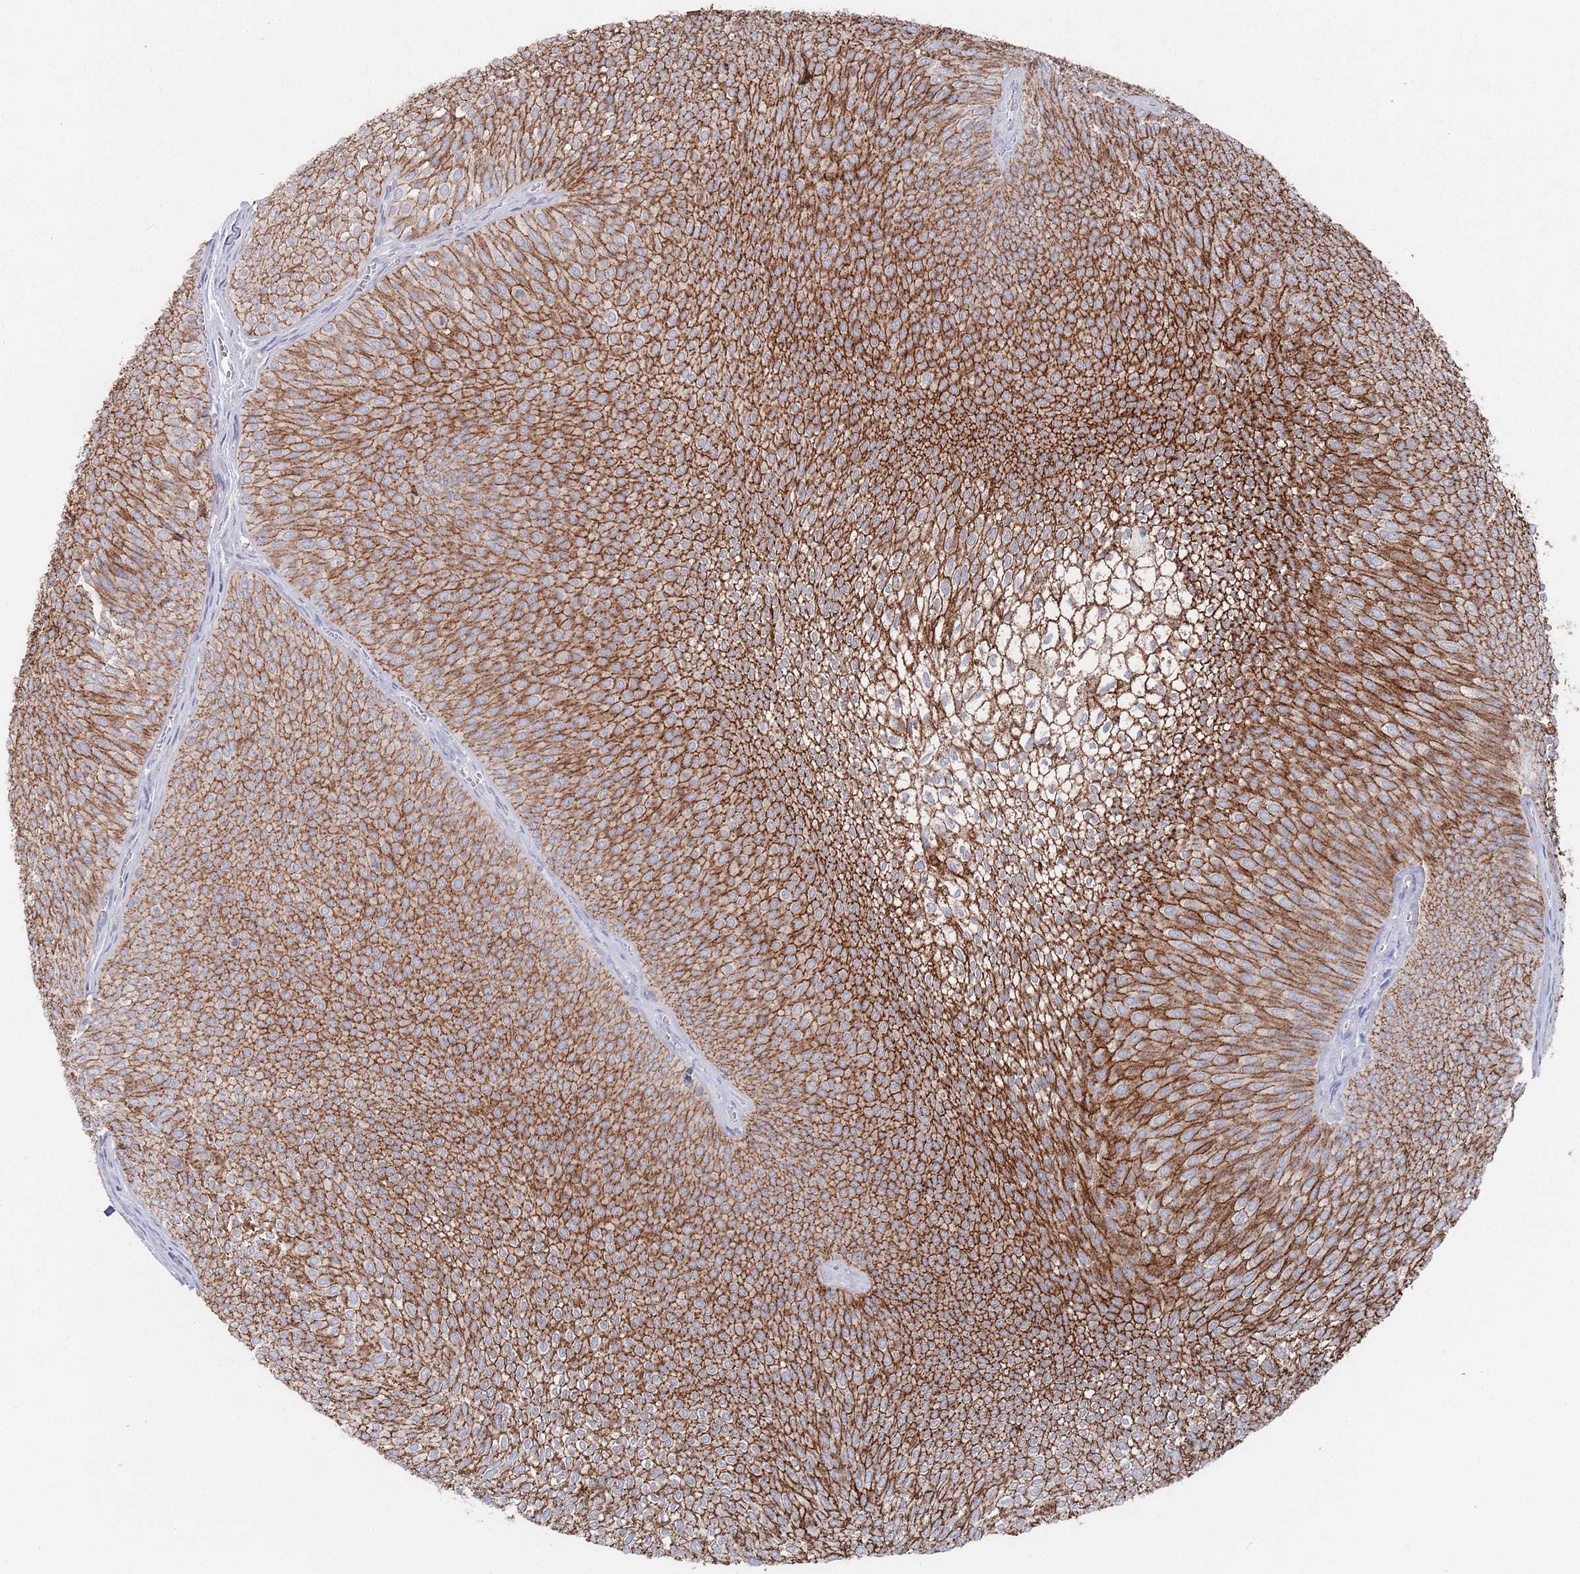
{"staining": {"intensity": "strong", "quantity": ">75%", "location": "cytoplasmic/membranous"}, "tissue": "urothelial cancer", "cell_type": "Tumor cells", "image_type": "cancer", "snomed": [{"axis": "morphology", "description": "Urothelial carcinoma, Low grade"}, {"axis": "topography", "description": "Urinary bladder"}], "caption": "Human urothelial carcinoma (low-grade) stained for a protein (brown) reveals strong cytoplasmic/membranous positive expression in about >75% of tumor cells.", "gene": "PROM2", "patient": {"sex": "male", "age": 91}}